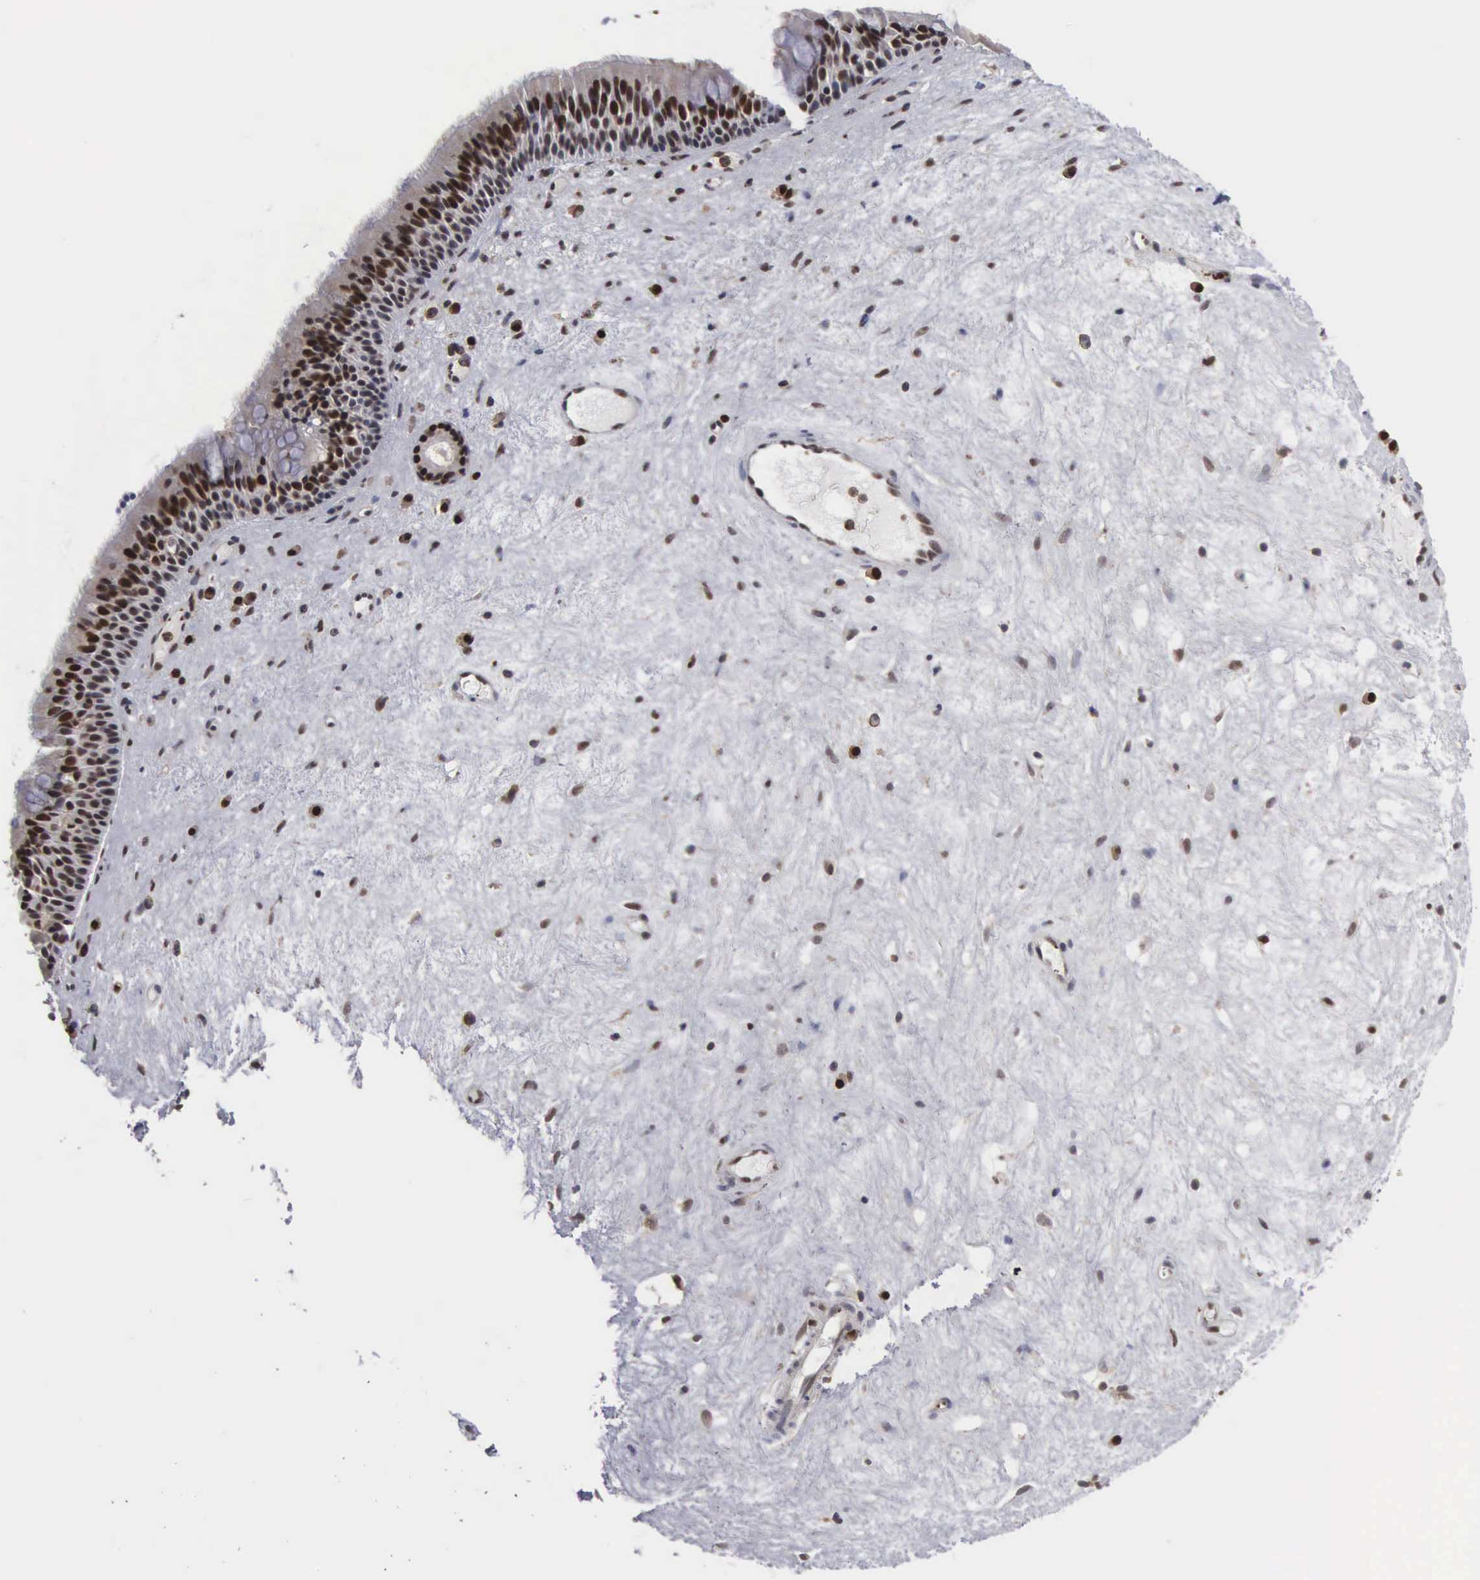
{"staining": {"intensity": "strong", "quantity": ">75%", "location": "nuclear"}, "tissue": "nasopharynx", "cell_type": "Respiratory epithelial cells", "image_type": "normal", "snomed": [{"axis": "morphology", "description": "Normal tissue, NOS"}, {"axis": "topography", "description": "Nasopharynx"}], "caption": "This is an image of IHC staining of normal nasopharynx, which shows strong expression in the nuclear of respiratory epithelial cells.", "gene": "TRMT5", "patient": {"sex": "female", "age": 78}}